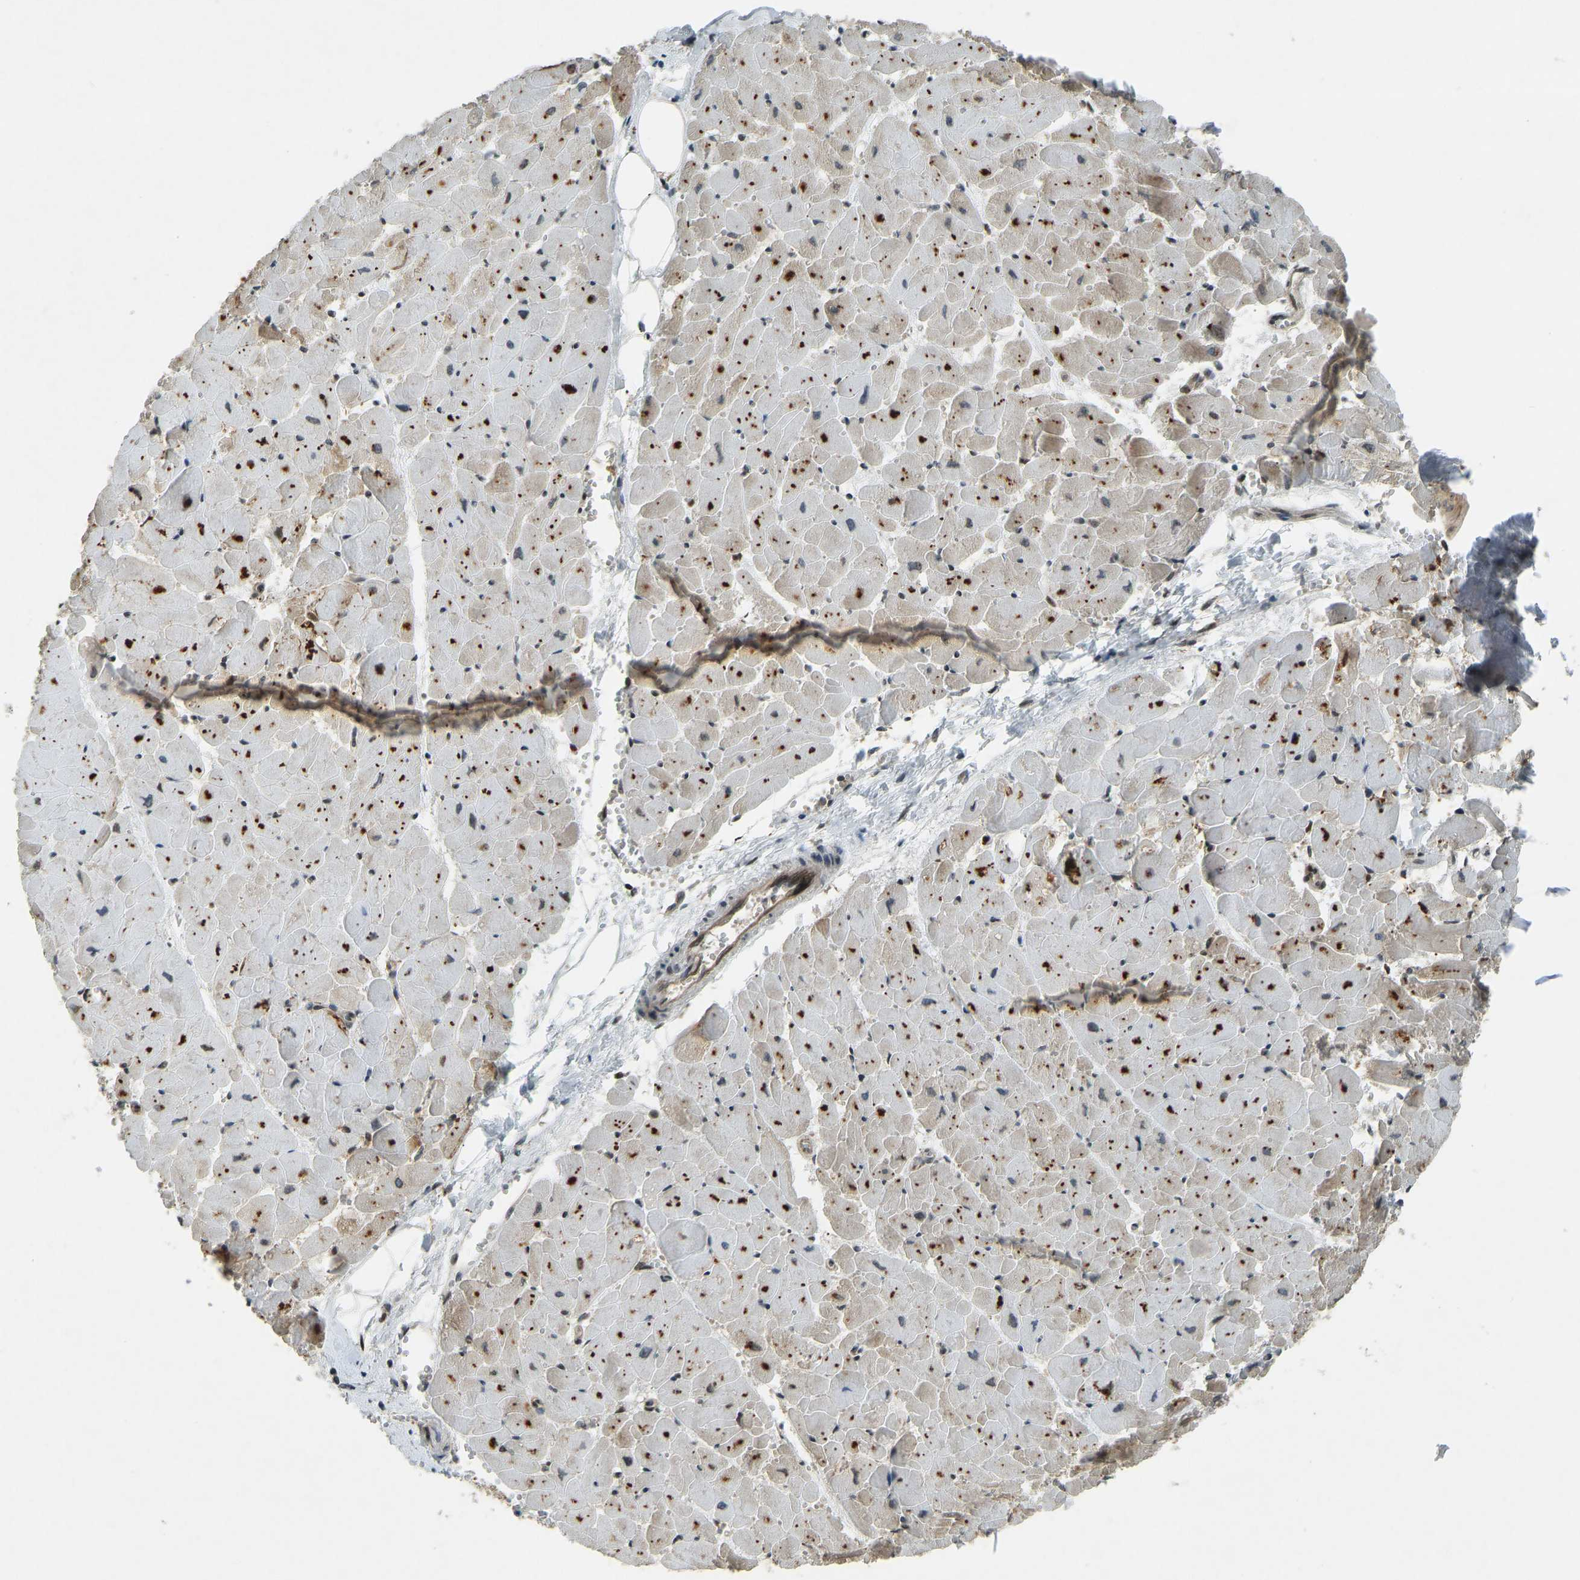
{"staining": {"intensity": "moderate", "quantity": "25%-75%", "location": "cytoplasmic/membranous"}, "tissue": "heart muscle", "cell_type": "Cardiomyocytes", "image_type": "normal", "snomed": [{"axis": "morphology", "description": "Normal tissue, NOS"}, {"axis": "topography", "description": "Heart"}], "caption": "Moderate cytoplasmic/membranous staining is seen in about 25%-75% of cardiomyocytes in normal heart muscle.", "gene": "SVOPL", "patient": {"sex": "female", "age": 19}}